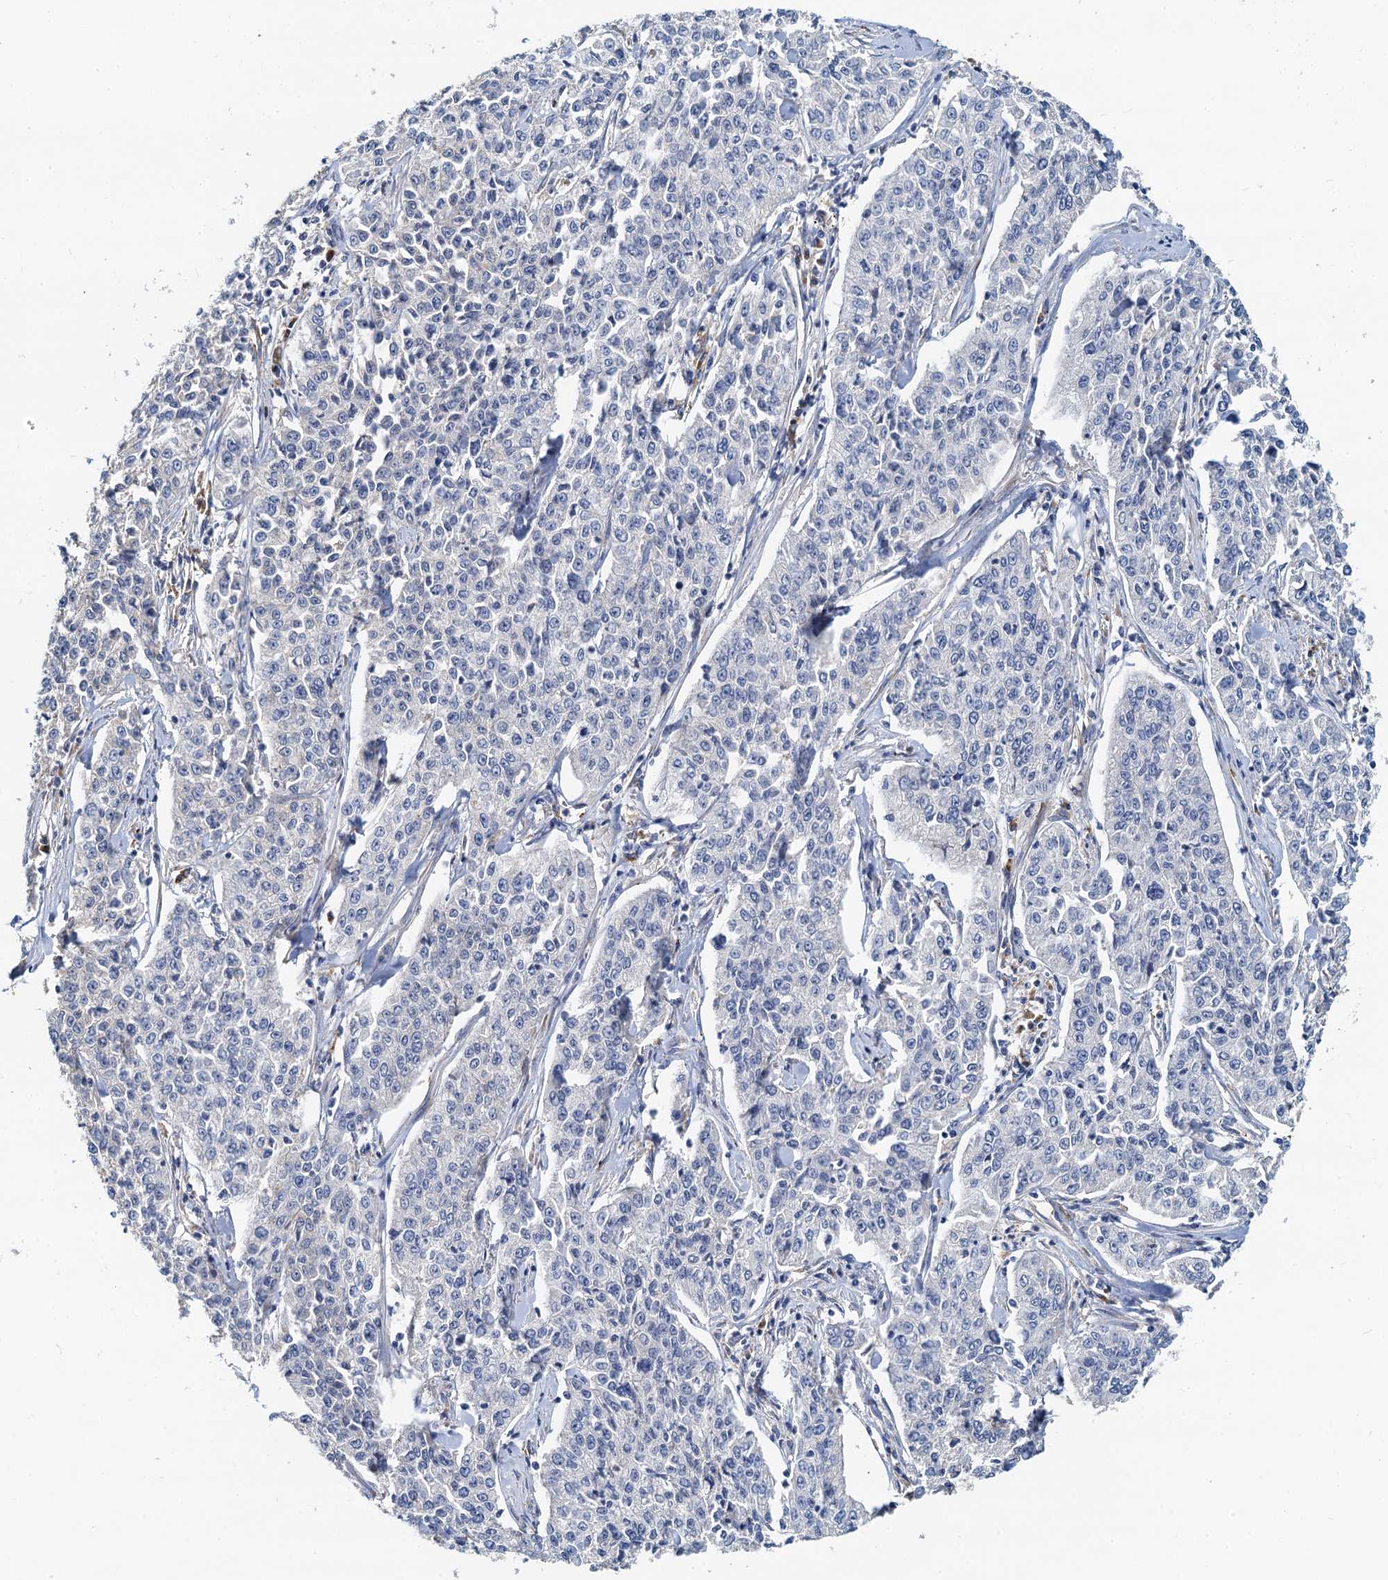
{"staining": {"intensity": "negative", "quantity": "none", "location": "none"}, "tissue": "cervical cancer", "cell_type": "Tumor cells", "image_type": "cancer", "snomed": [{"axis": "morphology", "description": "Squamous cell carcinoma, NOS"}, {"axis": "topography", "description": "Cervix"}], "caption": "Immunohistochemistry micrograph of neoplastic tissue: squamous cell carcinoma (cervical) stained with DAB reveals no significant protein expression in tumor cells. (Stains: DAB immunohistochemistry (IHC) with hematoxylin counter stain, Microscopy: brightfield microscopy at high magnification).", "gene": "NKAPD1", "patient": {"sex": "female", "age": 35}}